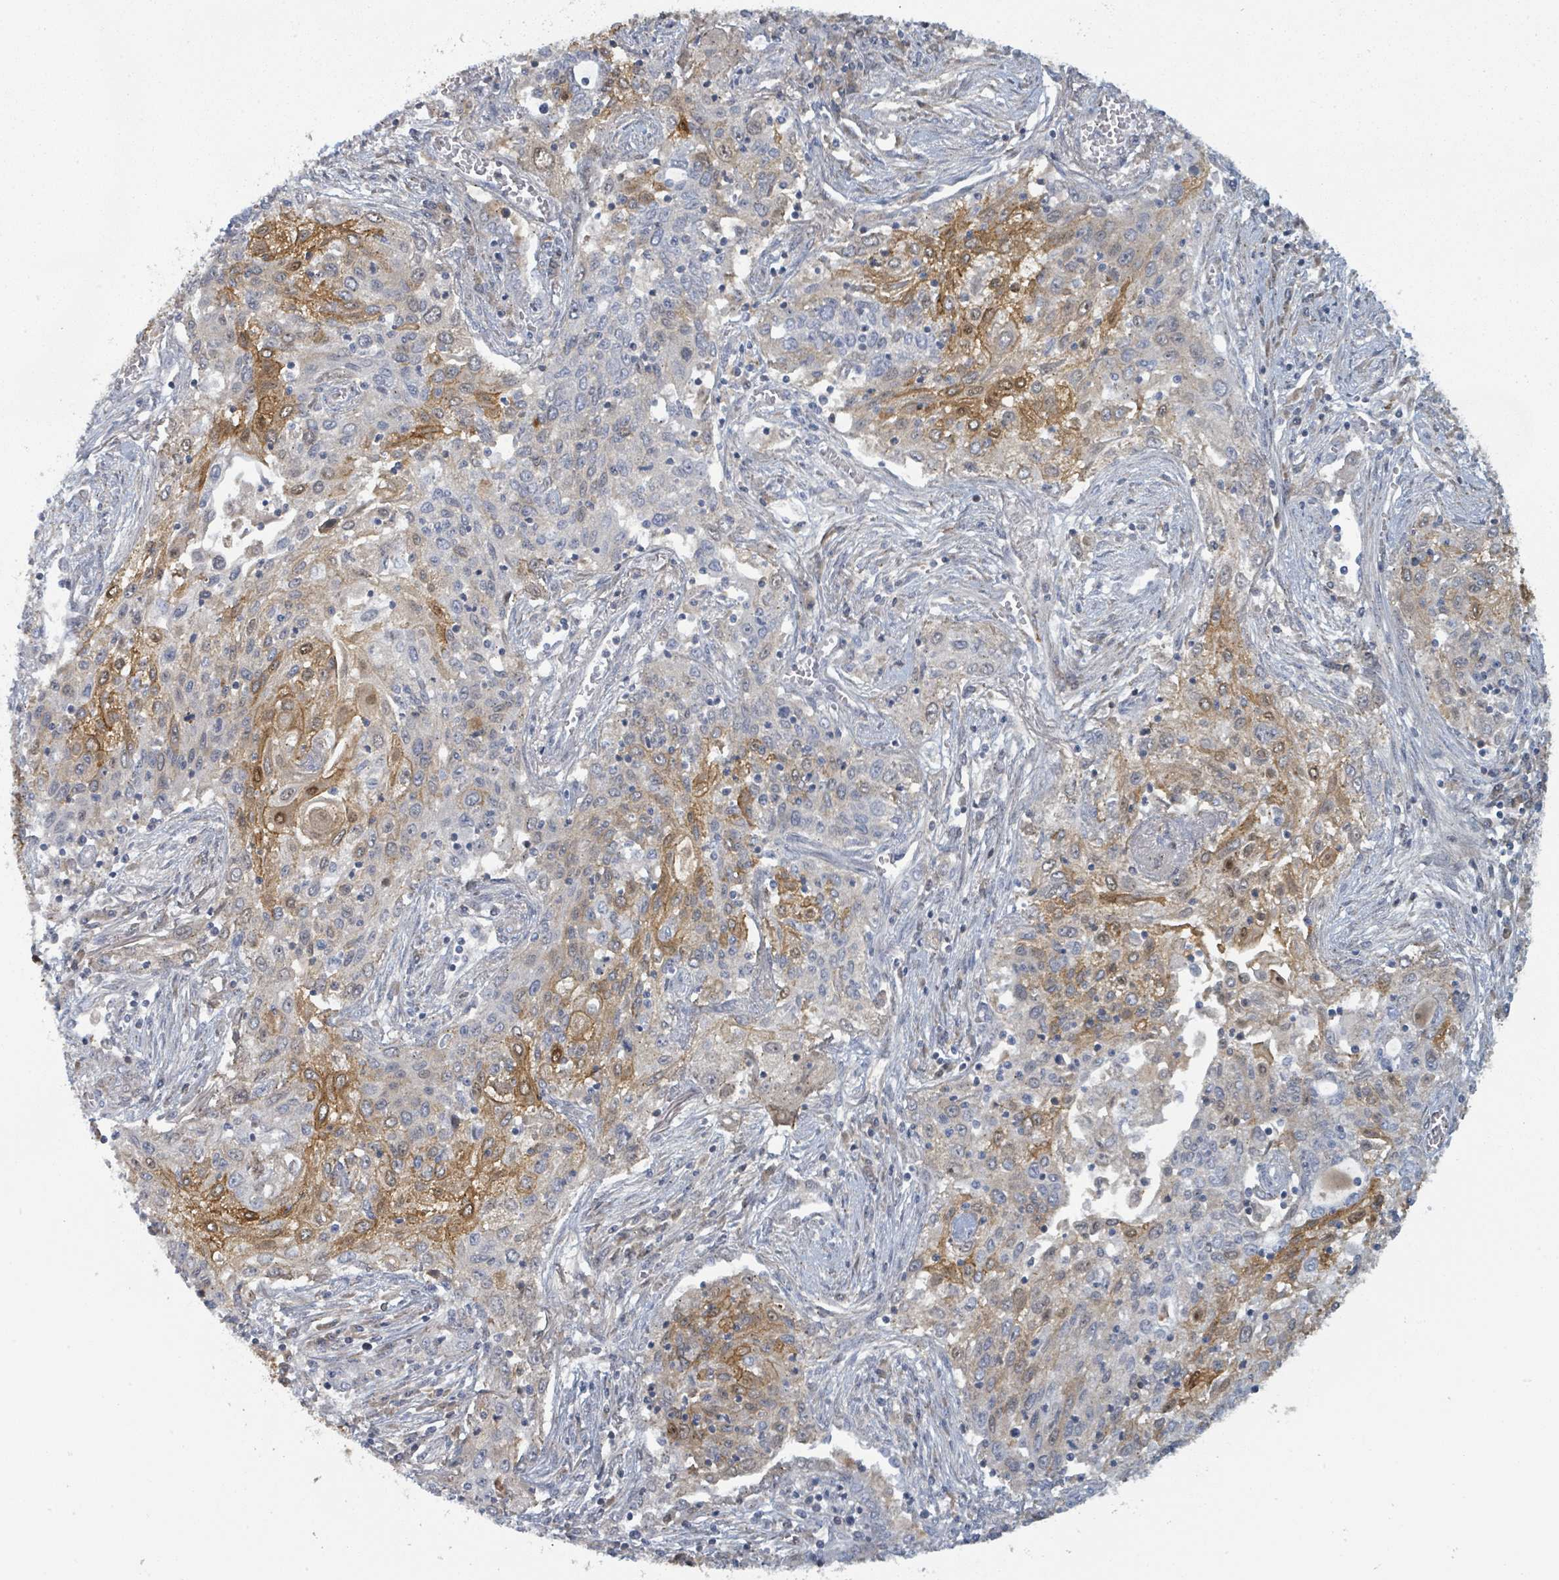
{"staining": {"intensity": "moderate", "quantity": "25%-75%", "location": "cytoplasmic/membranous"}, "tissue": "lung cancer", "cell_type": "Tumor cells", "image_type": "cancer", "snomed": [{"axis": "morphology", "description": "Squamous cell carcinoma, NOS"}, {"axis": "topography", "description": "Lung"}], "caption": "Immunohistochemical staining of lung squamous cell carcinoma reveals medium levels of moderate cytoplasmic/membranous staining in about 25%-75% of tumor cells.", "gene": "COL5A3", "patient": {"sex": "female", "age": 69}}